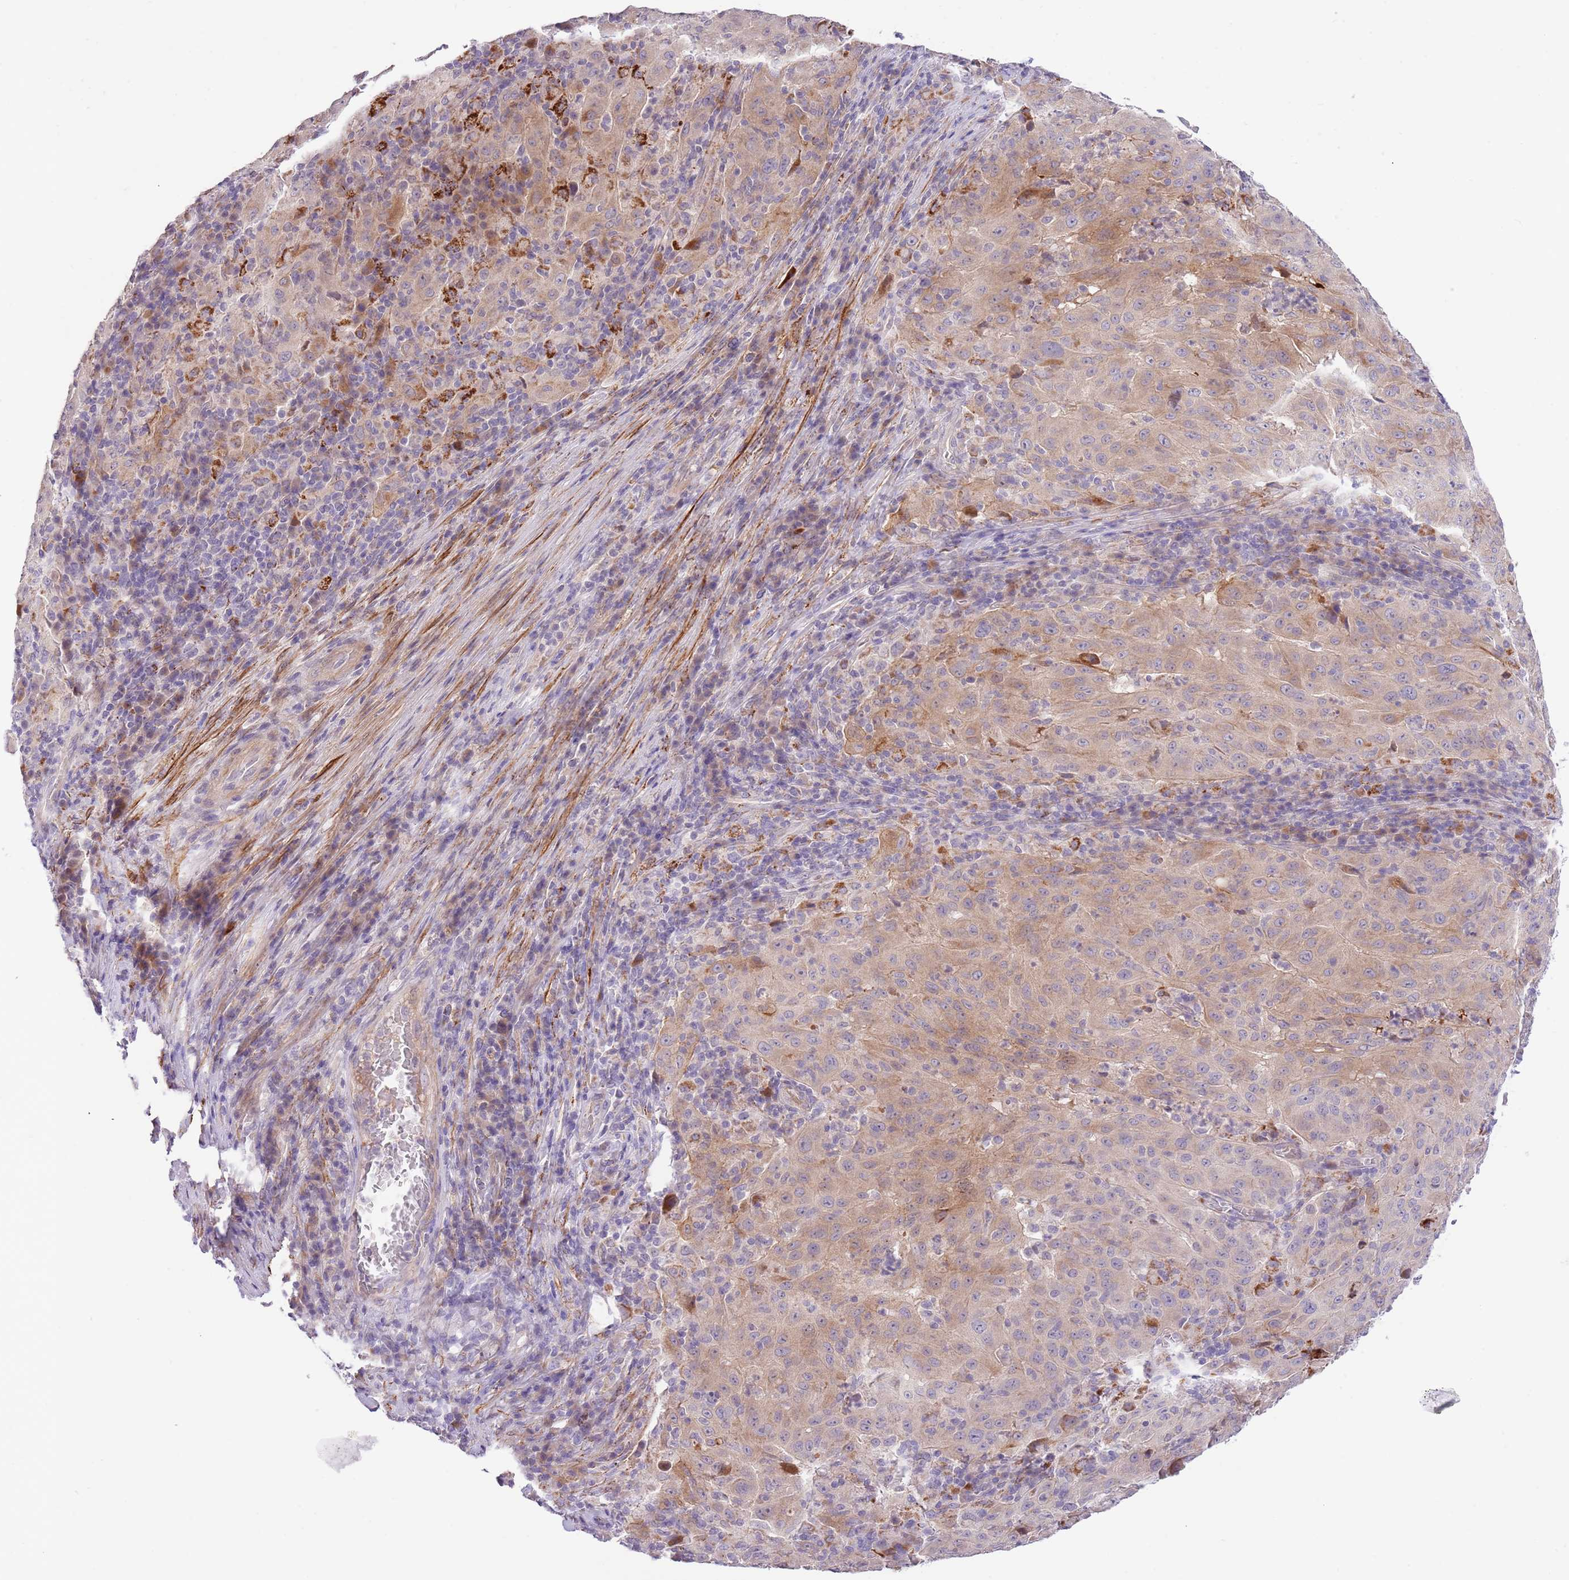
{"staining": {"intensity": "moderate", "quantity": "25%-75%", "location": "cytoplasmic/membranous"}, "tissue": "pancreatic cancer", "cell_type": "Tumor cells", "image_type": "cancer", "snomed": [{"axis": "morphology", "description": "Adenocarcinoma, NOS"}, {"axis": "topography", "description": "Pancreas"}], "caption": "Brown immunohistochemical staining in human pancreatic adenocarcinoma reveals moderate cytoplasmic/membranous expression in approximately 25%-75% of tumor cells.", "gene": "ZNF658", "patient": {"sex": "male", "age": 63}}